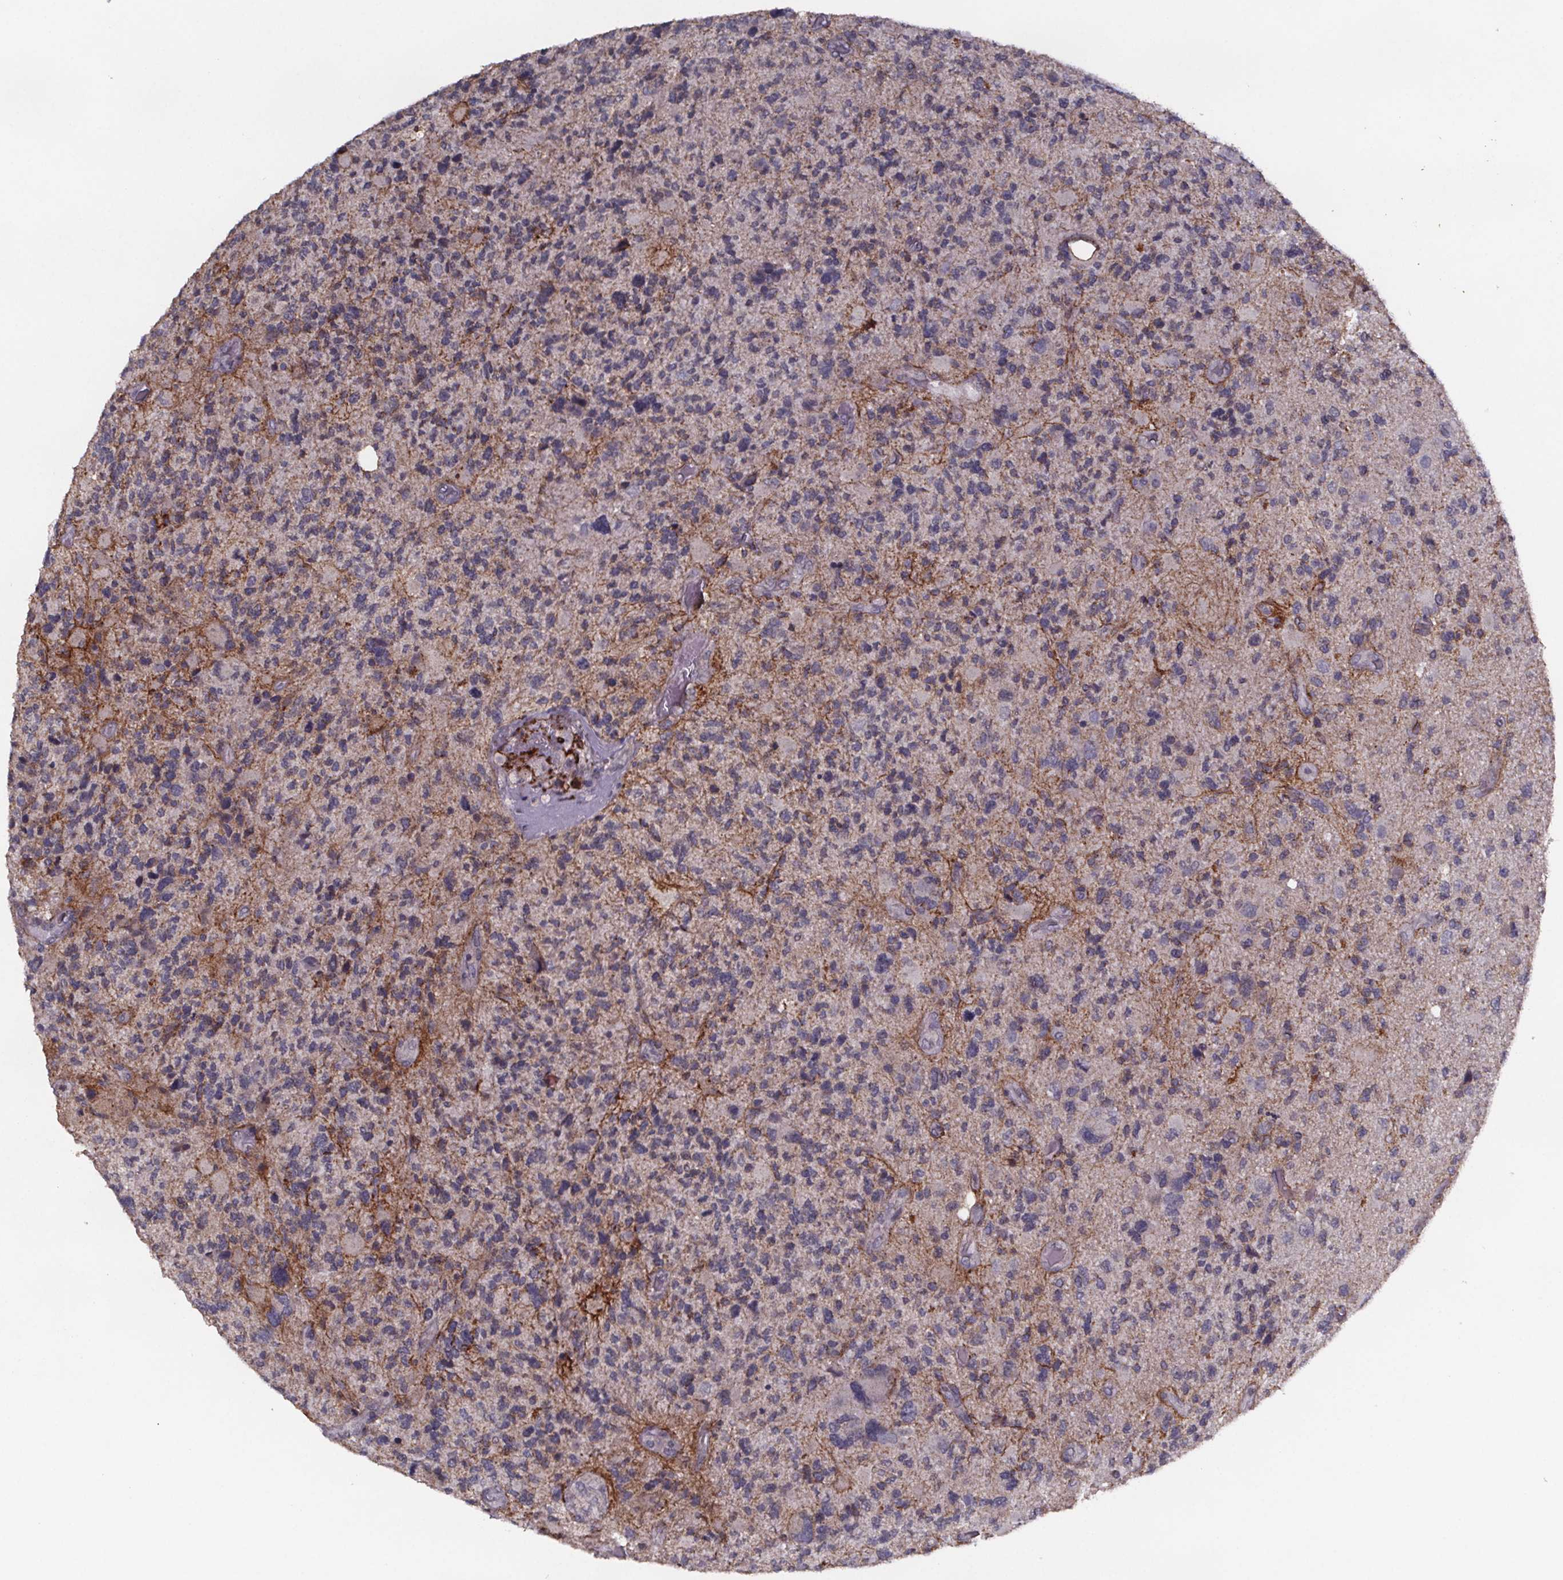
{"staining": {"intensity": "negative", "quantity": "none", "location": "none"}, "tissue": "glioma", "cell_type": "Tumor cells", "image_type": "cancer", "snomed": [{"axis": "morphology", "description": "Glioma, malignant, High grade"}, {"axis": "topography", "description": "Brain"}], "caption": "Immunohistochemistry (IHC) of human glioma displays no expression in tumor cells.", "gene": "PALLD", "patient": {"sex": "female", "age": 71}}